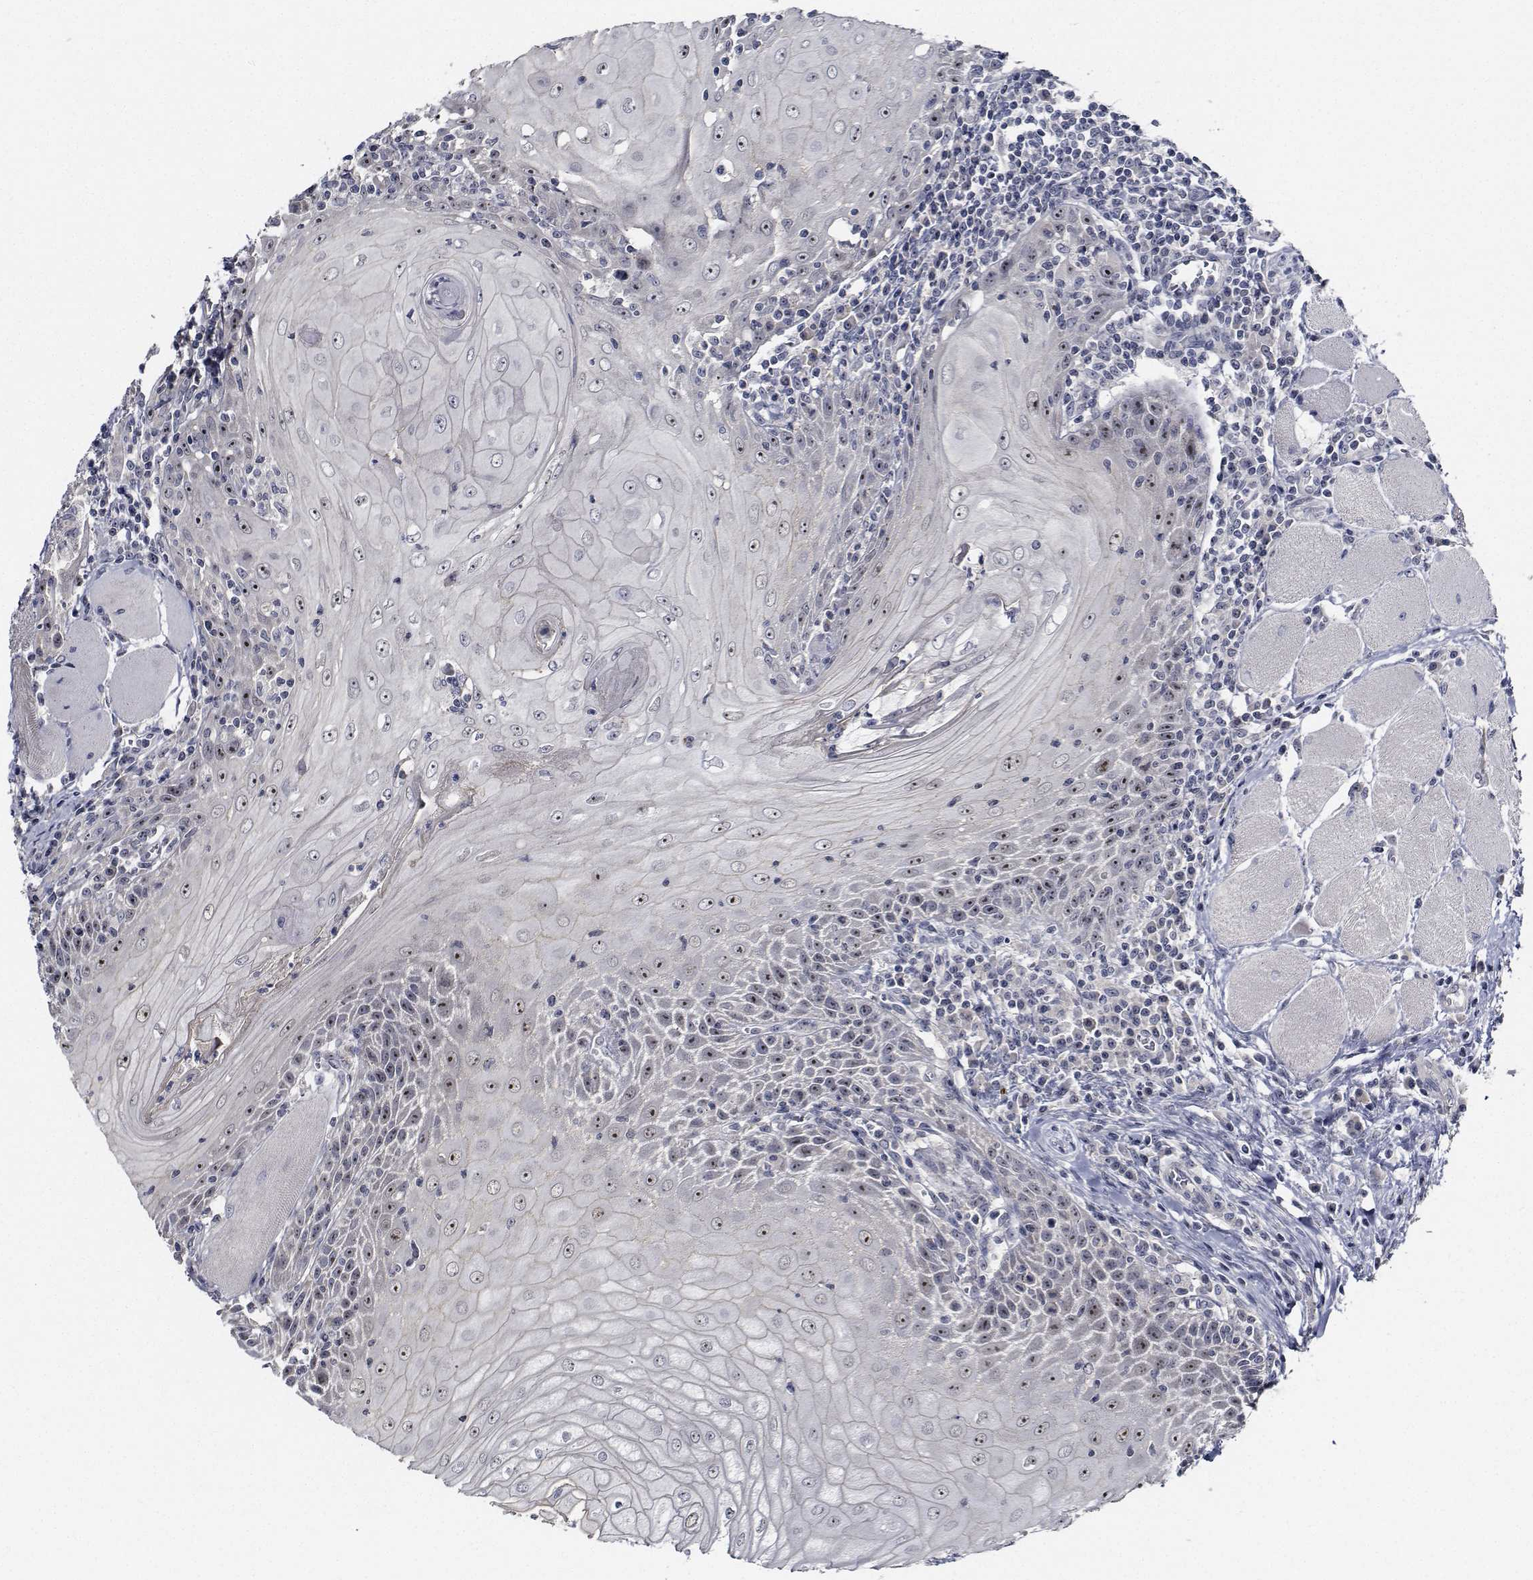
{"staining": {"intensity": "moderate", "quantity": "25%-75%", "location": "nuclear"}, "tissue": "head and neck cancer", "cell_type": "Tumor cells", "image_type": "cancer", "snomed": [{"axis": "morphology", "description": "Normal tissue, NOS"}, {"axis": "morphology", "description": "Squamous cell carcinoma, NOS"}, {"axis": "topography", "description": "Oral tissue"}, {"axis": "topography", "description": "Head-Neck"}], "caption": "High-magnification brightfield microscopy of squamous cell carcinoma (head and neck) stained with DAB (brown) and counterstained with hematoxylin (blue). tumor cells exhibit moderate nuclear positivity is appreciated in approximately25%-75% of cells. (brown staining indicates protein expression, while blue staining denotes nuclei).", "gene": "NVL", "patient": {"sex": "male", "age": 52}}